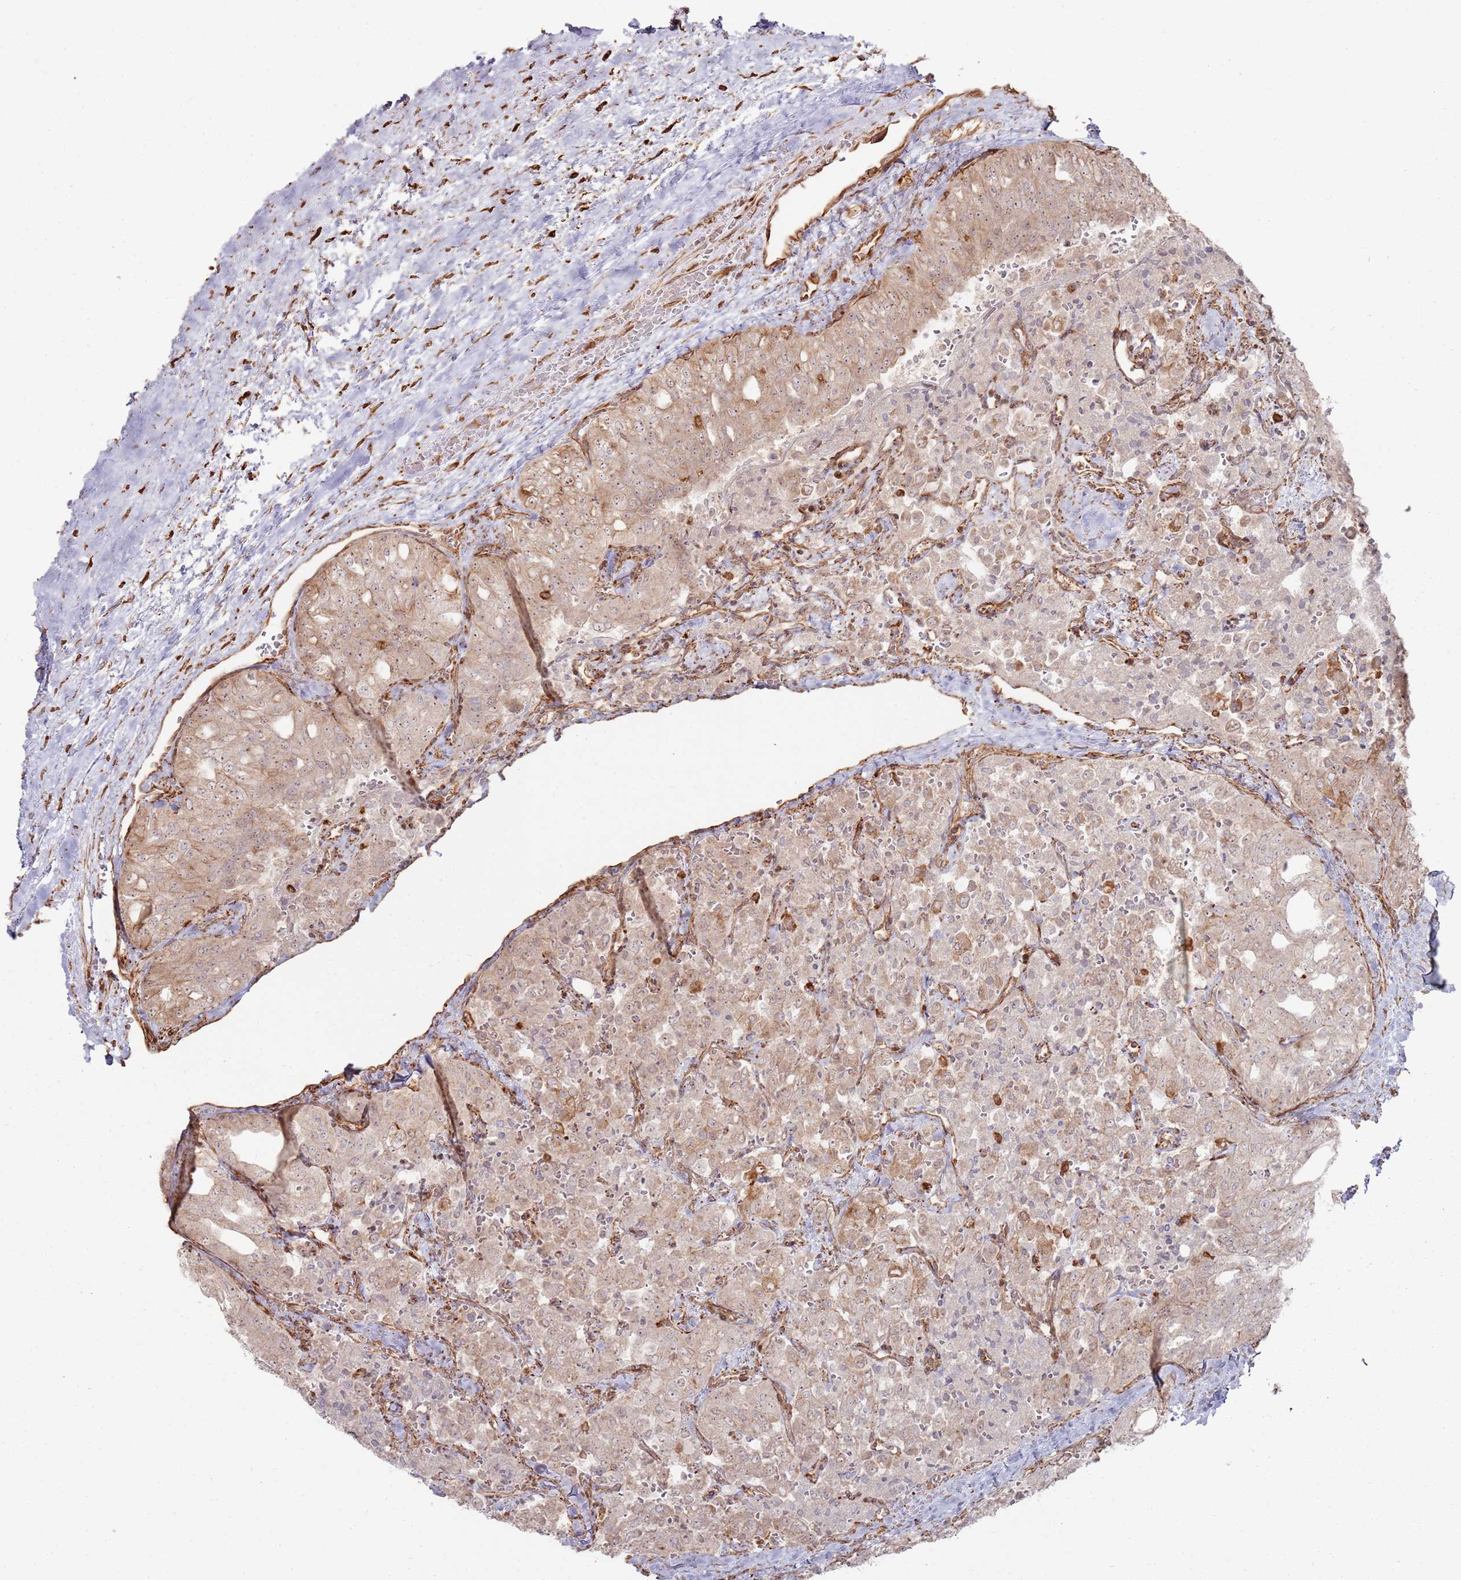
{"staining": {"intensity": "weak", "quantity": "25%-75%", "location": "cytoplasmic/membranous,nuclear"}, "tissue": "thyroid cancer", "cell_type": "Tumor cells", "image_type": "cancer", "snomed": [{"axis": "morphology", "description": "Follicular adenoma carcinoma, NOS"}, {"axis": "topography", "description": "Thyroid gland"}], "caption": "Immunohistochemical staining of human thyroid follicular adenoma carcinoma displays low levels of weak cytoplasmic/membranous and nuclear expression in about 25%-75% of tumor cells. (Brightfield microscopy of DAB IHC at high magnification).", "gene": "PHF21A", "patient": {"sex": "male", "age": 75}}